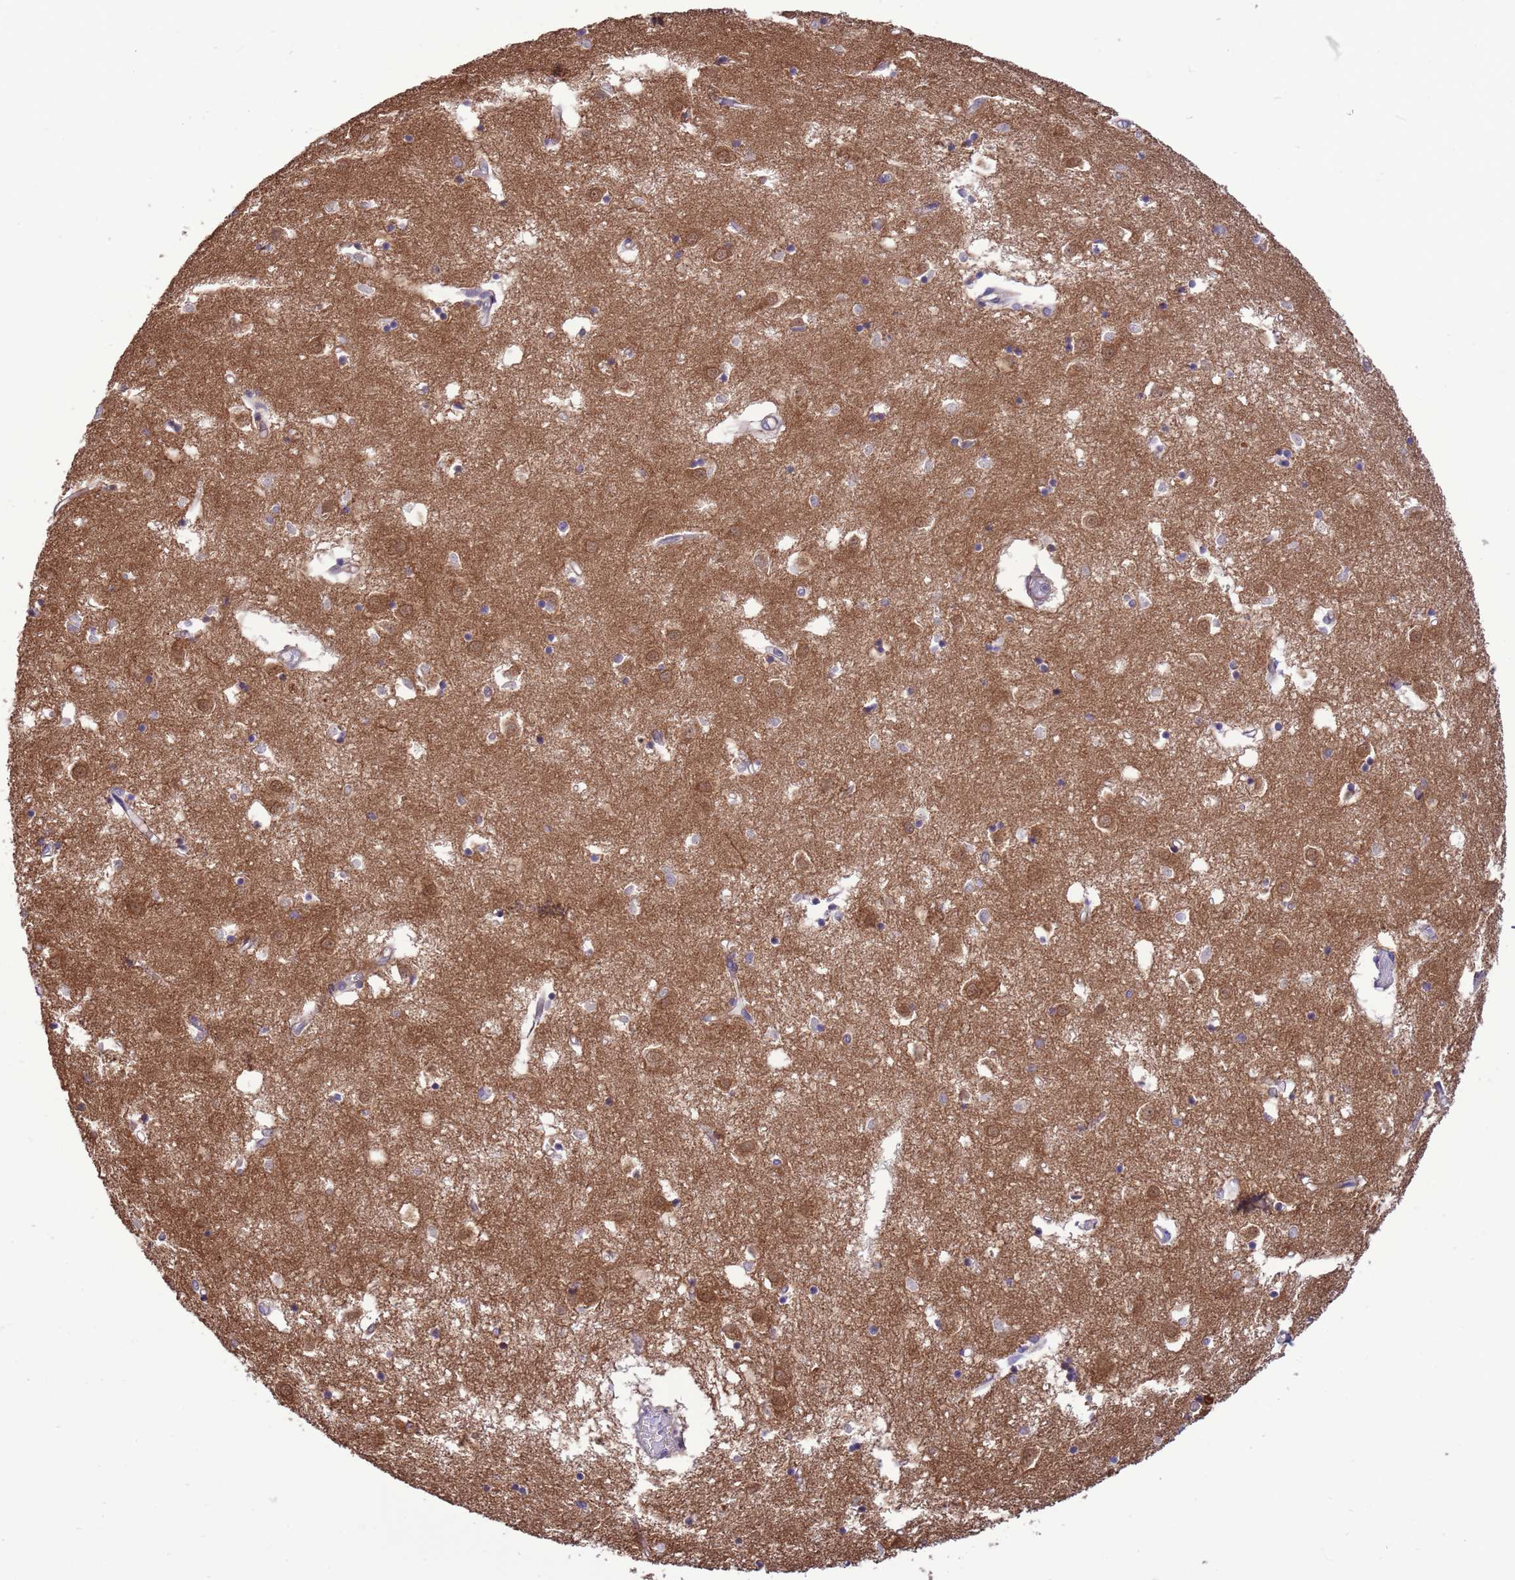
{"staining": {"intensity": "negative", "quantity": "none", "location": "none"}, "tissue": "caudate", "cell_type": "Glial cells", "image_type": "normal", "snomed": [{"axis": "morphology", "description": "Normal tissue, NOS"}, {"axis": "topography", "description": "Lateral ventricle wall"}], "caption": "Photomicrograph shows no significant protein positivity in glial cells of unremarkable caudate. (IHC, brightfield microscopy, high magnification).", "gene": "GJA10", "patient": {"sex": "male", "age": 70}}